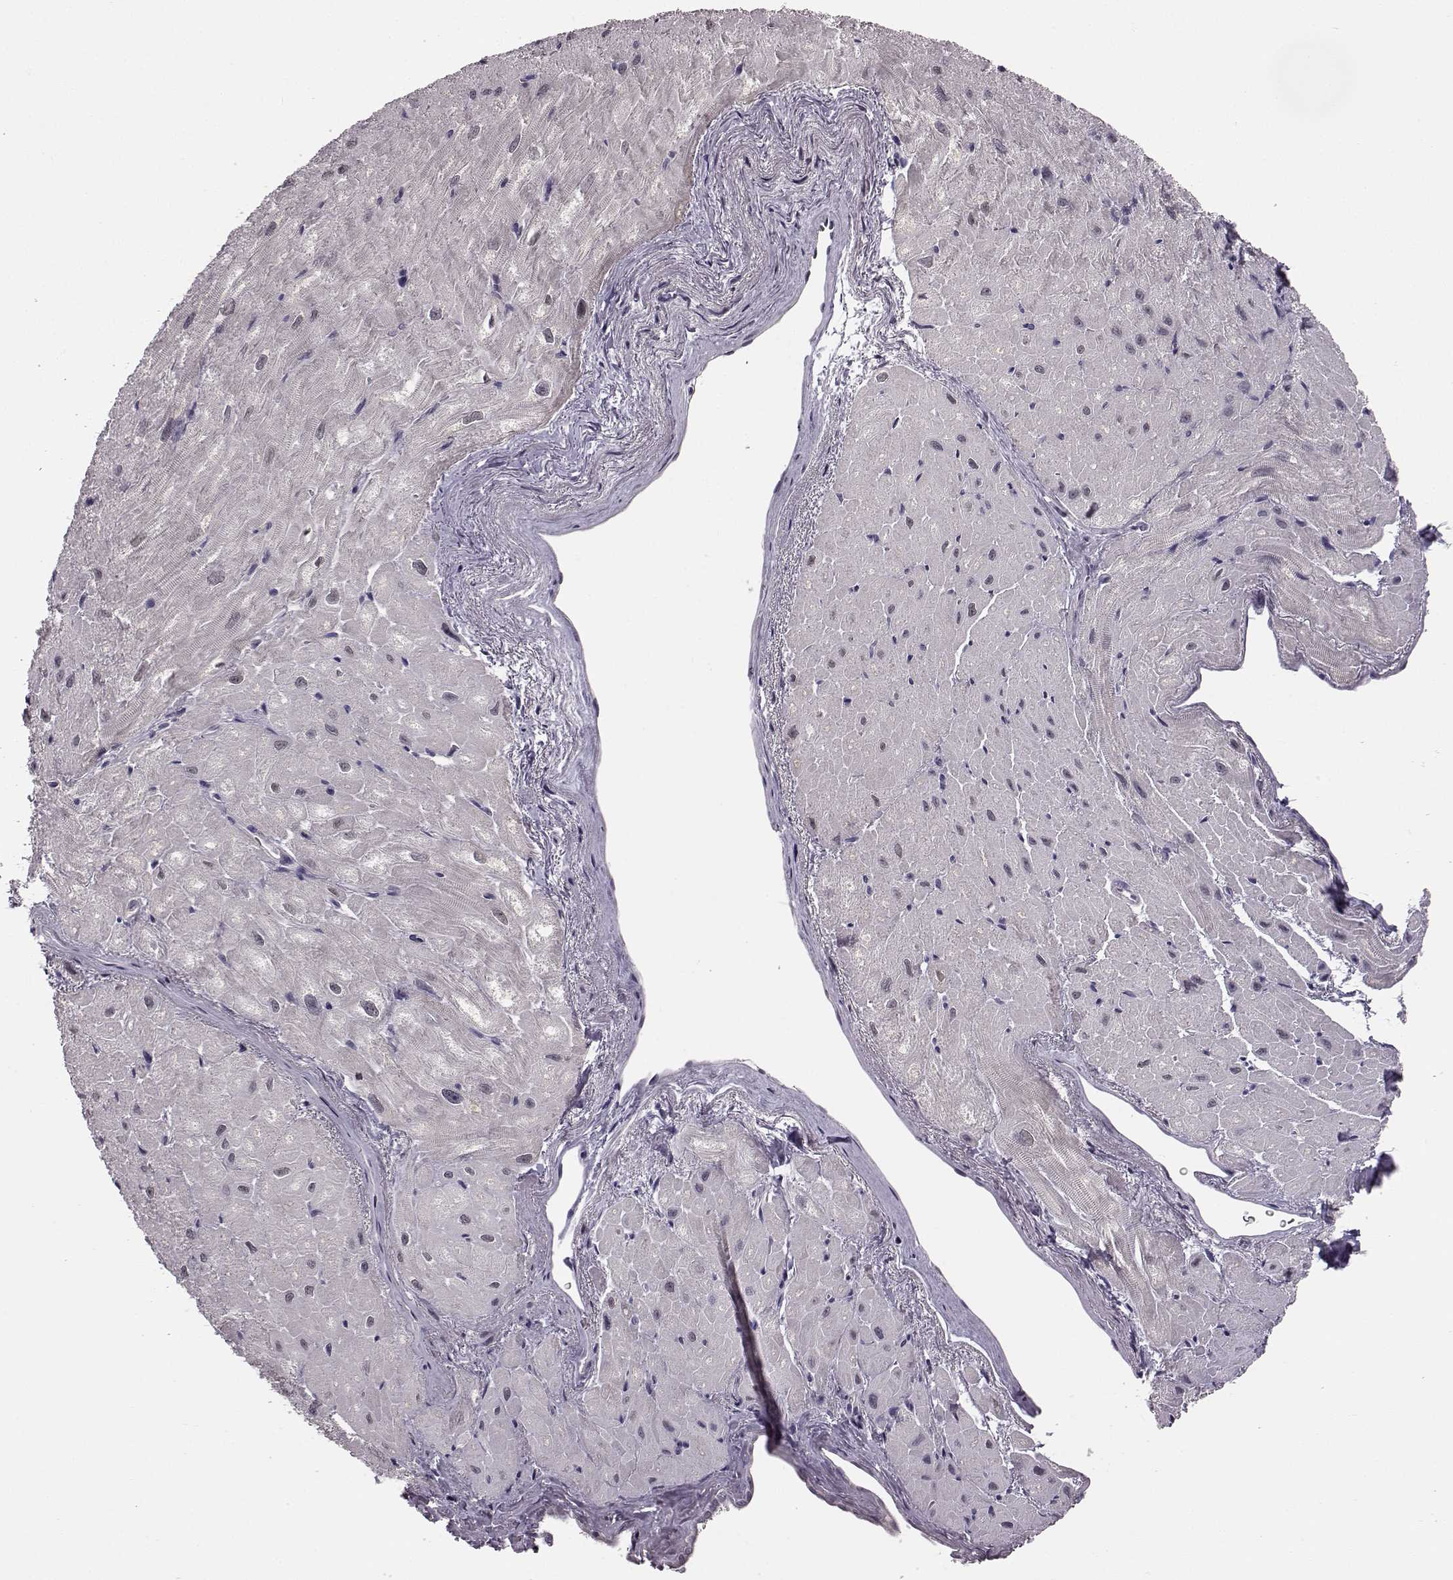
{"staining": {"intensity": "negative", "quantity": "none", "location": "none"}, "tissue": "heart muscle", "cell_type": "Cardiomyocytes", "image_type": "normal", "snomed": [{"axis": "morphology", "description": "Normal tissue, NOS"}, {"axis": "topography", "description": "Heart"}], "caption": "Immunohistochemistry histopathology image of benign heart muscle: human heart muscle stained with DAB displays no significant protein positivity in cardiomyocytes.", "gene": "C10orf62", "patient": {"sex": "male", "age": 62}}